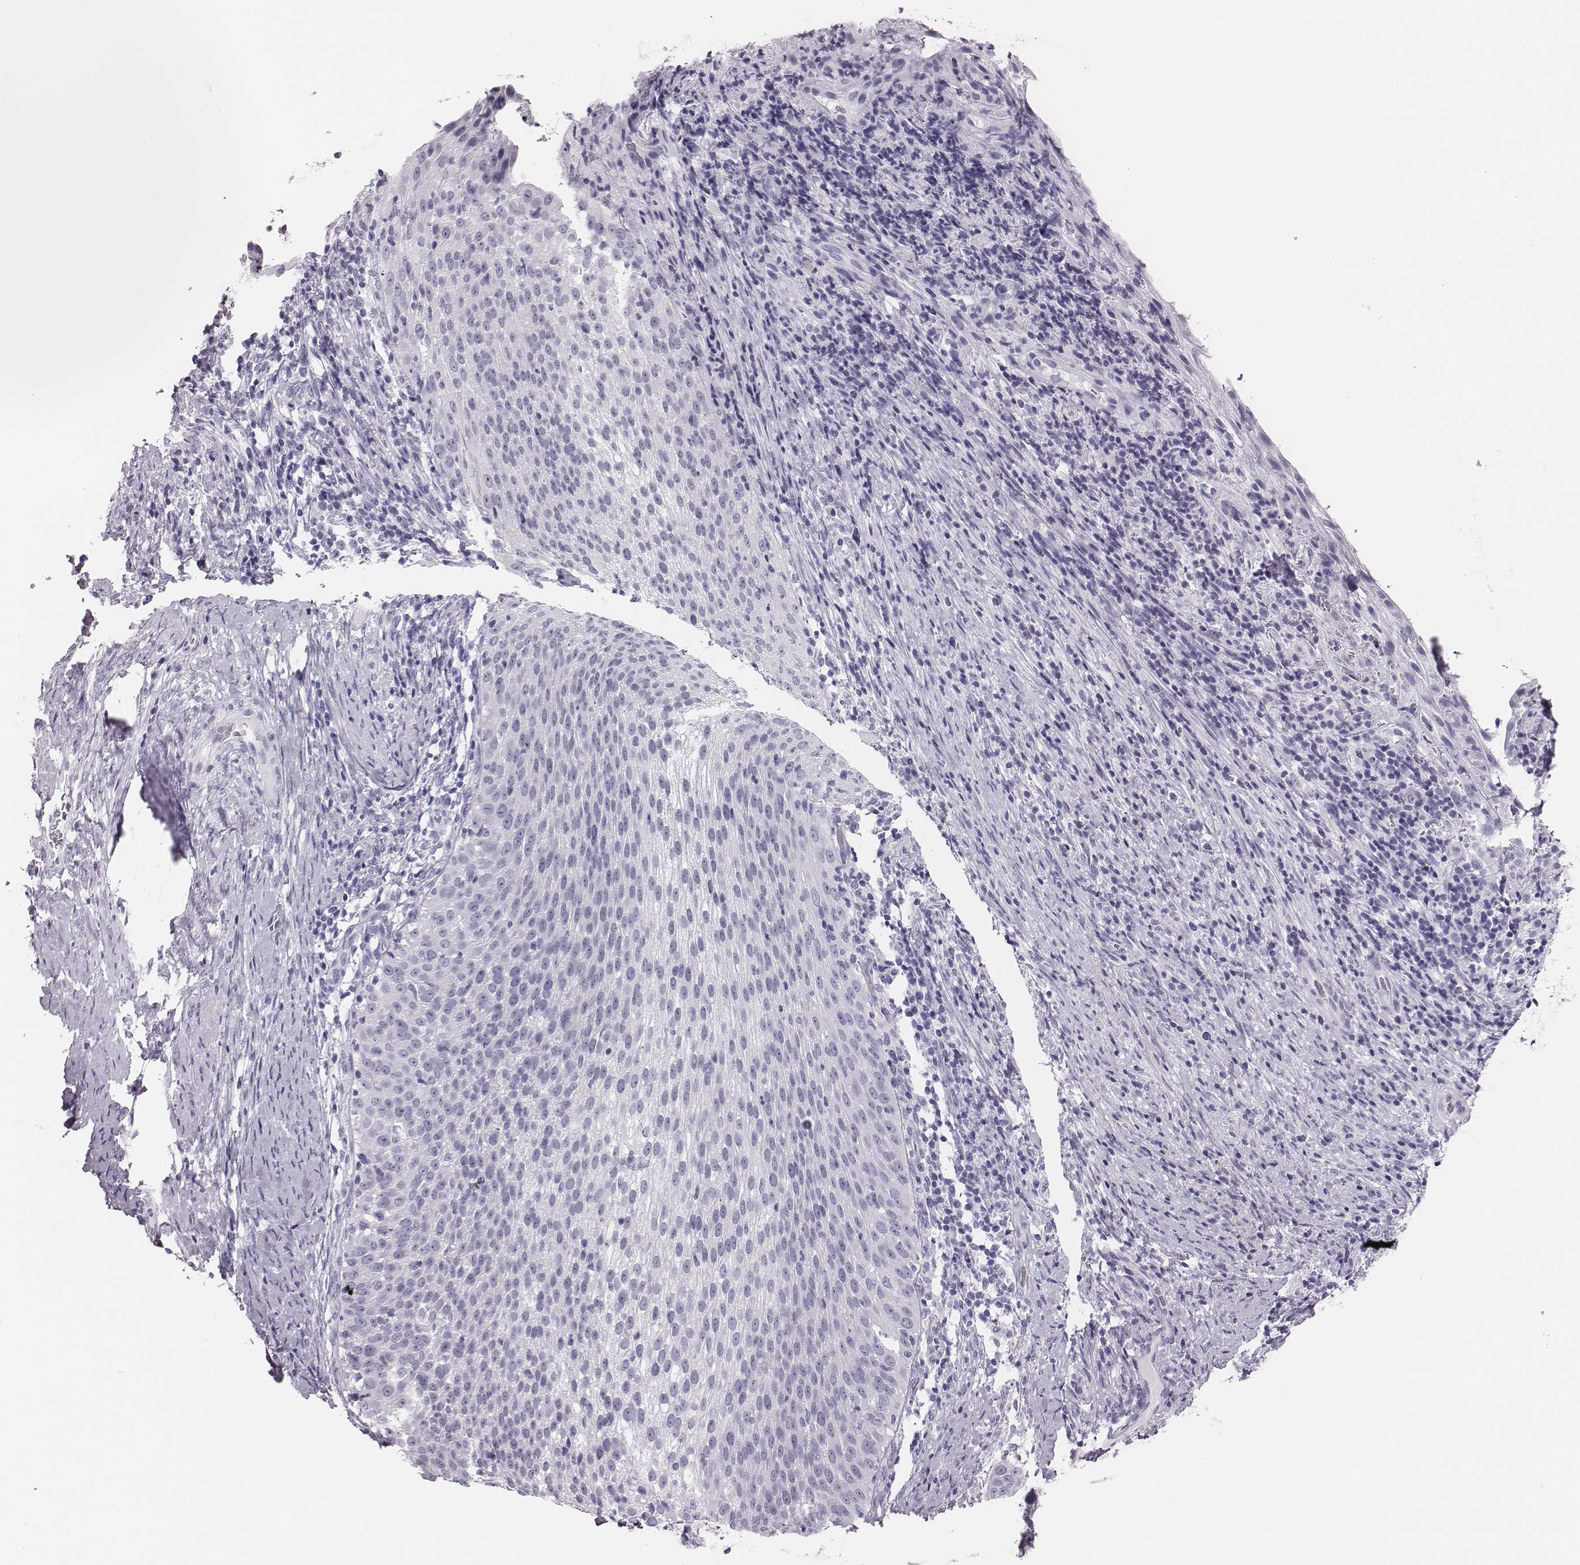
{"staining": {"intensity": "negative", "quantity": "none", "location": "none"}, "tissue": "cervical cancer", "cell_type": "Tumor cells", "image_type": "cancer", "snomed": [{"axis": "morphology", "description": "Squamous cell carcinoma, NOS"}, {"axis": "topography", "description": "Cervix"}], "caption": "IHC photomicrograph of cervical squamous cell carcinoma stained for a protein (brown), which shows no positivity in tumor cells.", "gene": "H1-6", "patient": {"sex": "female", "age": 51}}